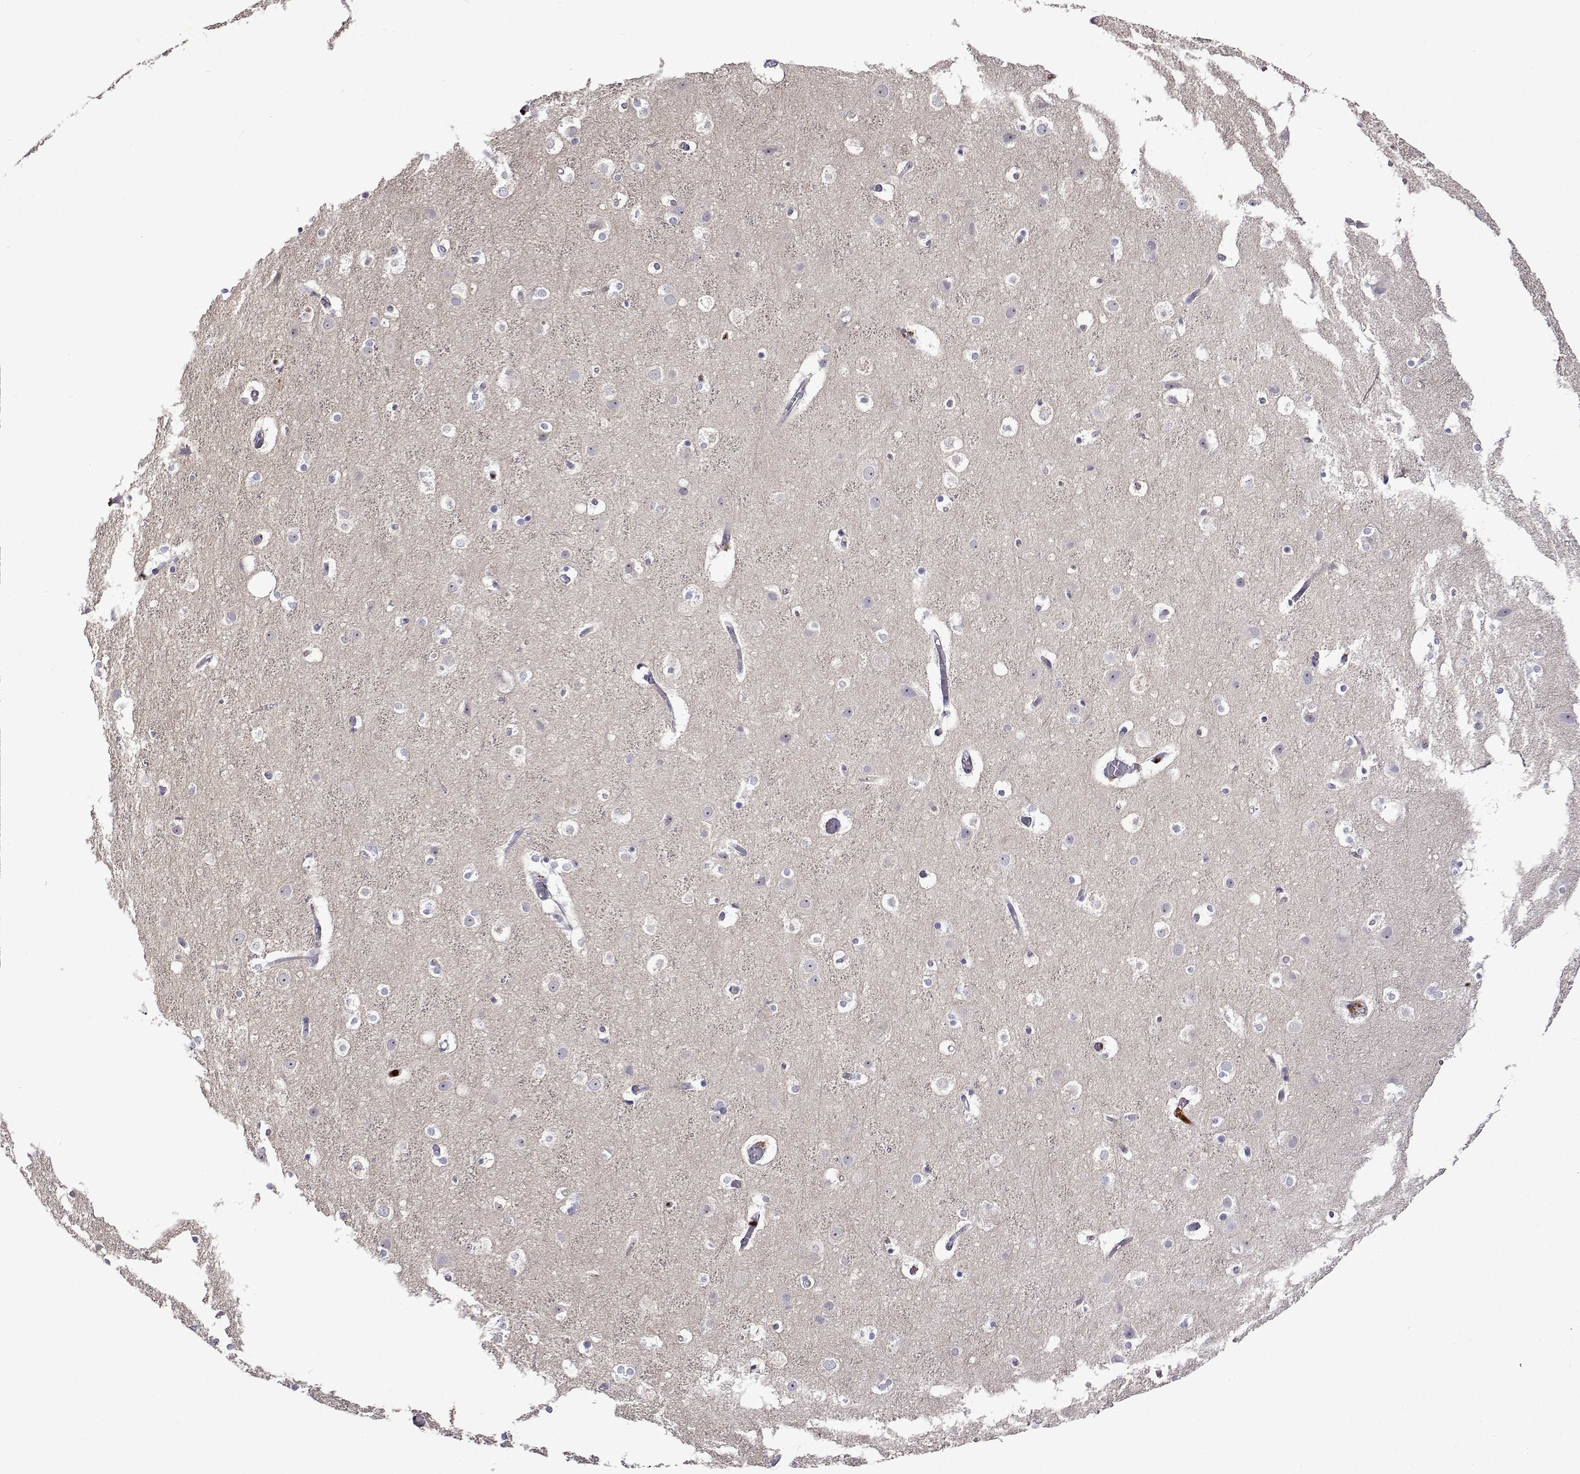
{"staining": {"intensity": "negative", "quantity": "none", "location": "none"}, "tissue": "cerebral cortex", "cell_type": "Endothelial cells", "image_type": "normal", "snomed": [{"axis": "morphology", "description": "Normal tissue, NOS"}, {"axis": "topography", "description": "Cerebral cortex"}], "caption": "This is an immunohistochemistry (IHC) photomicrograph of normal cerebral cortex. There is no expression in endothelial cells.", "gene": "SULT2A1", "patient": {"sex": "female", "age": 52}}